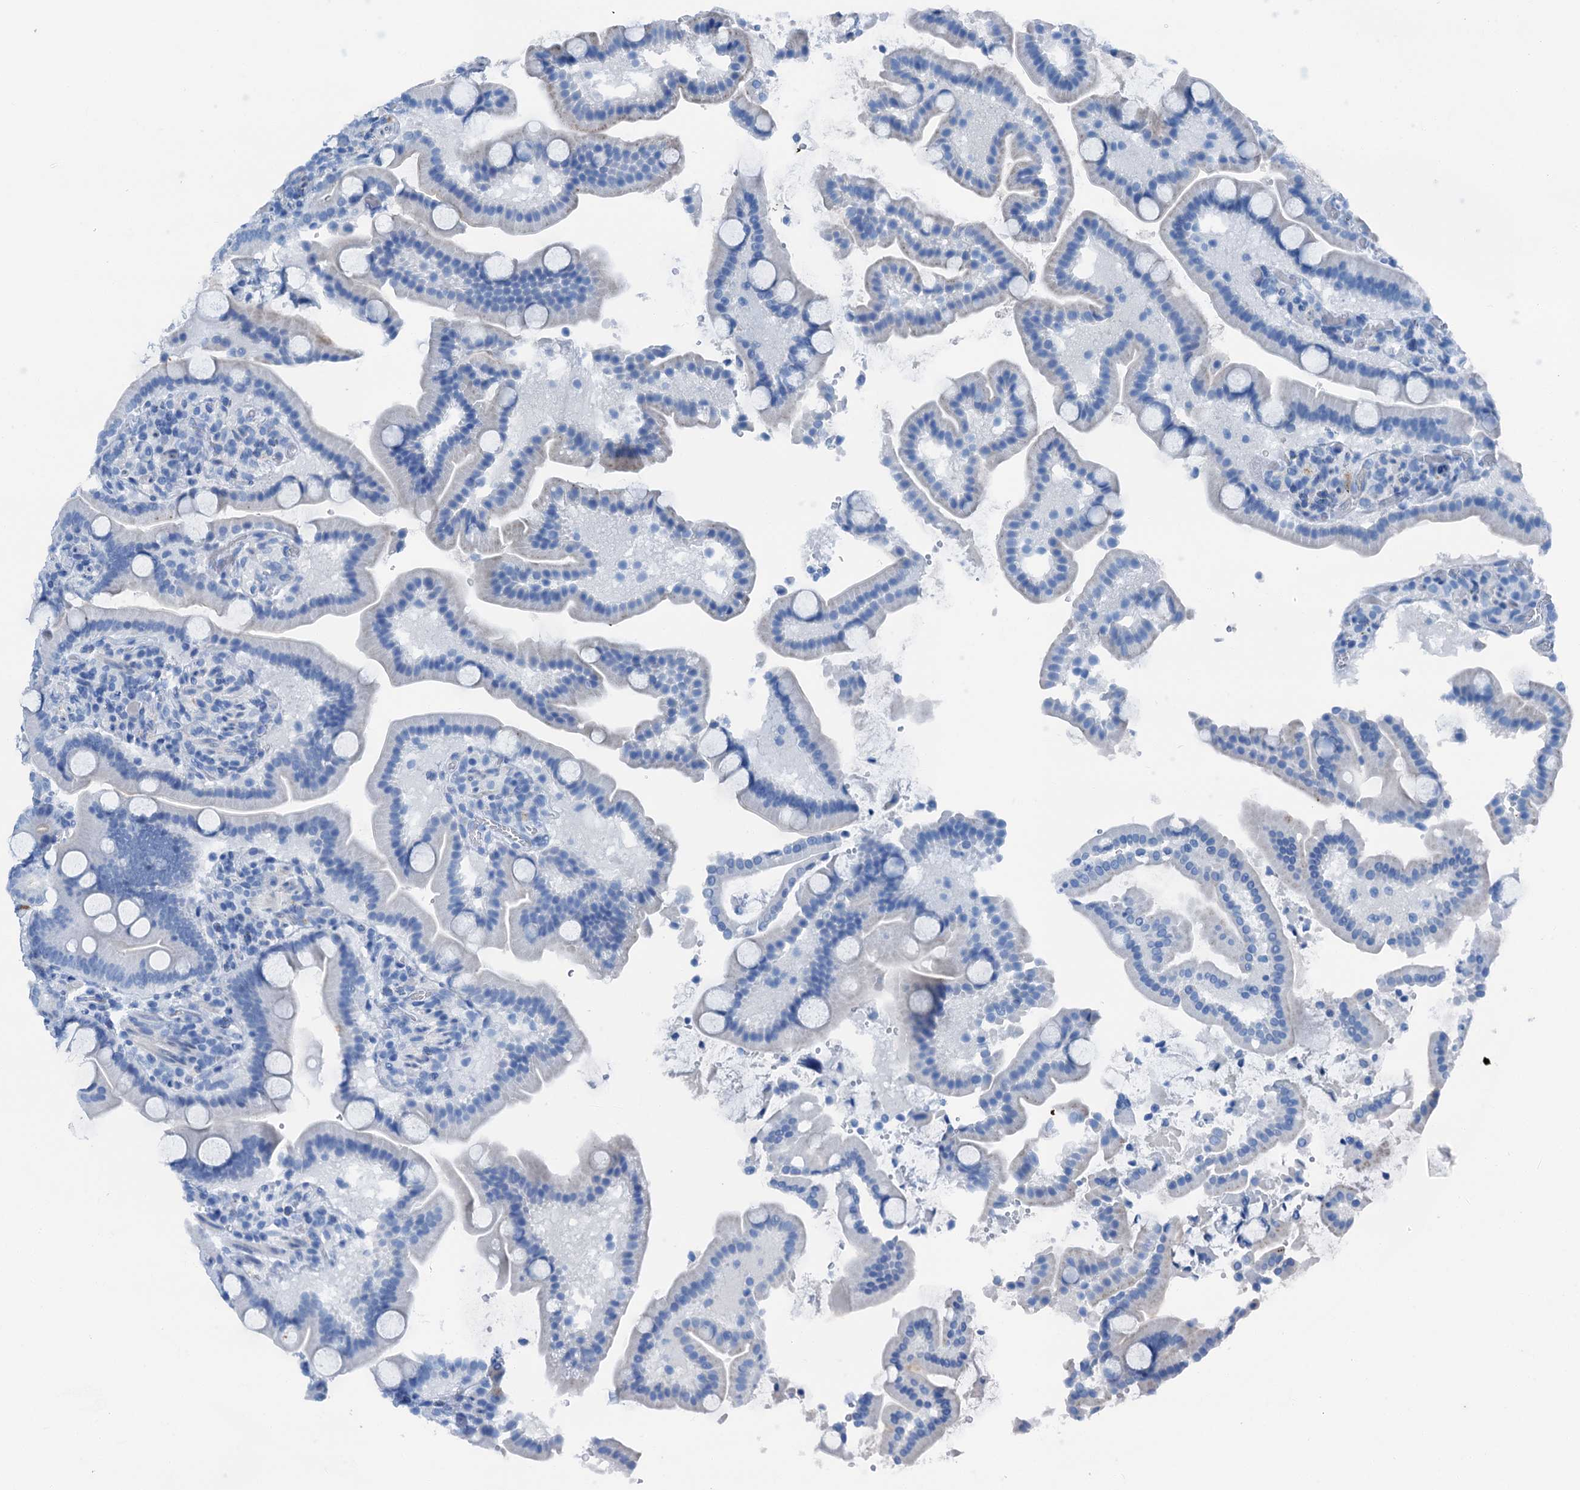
{"staining": {"intensity": "weak", "quantity": "<25%", "location": "cytoplasmic/membranous"}, "tissue": "duodenum", "cell_type": "Glandular cells", "image_type": "normal", "snomed": [{"axis": "morphology", "description": "Normal tissue, NOS"}, {"axis": "topography", "description": "Duodenum"}], "caption": "This photomicrograph is of normal duodenum stained with IHC to label a protein in brown with the nuclei are counter-stained blue. There is no staining in glandular cells. (DAB immunohistochemistry (IHC), high magnification).", "gene": "C1QTNF4", "patient": {"sex": "male", "age": 55}}